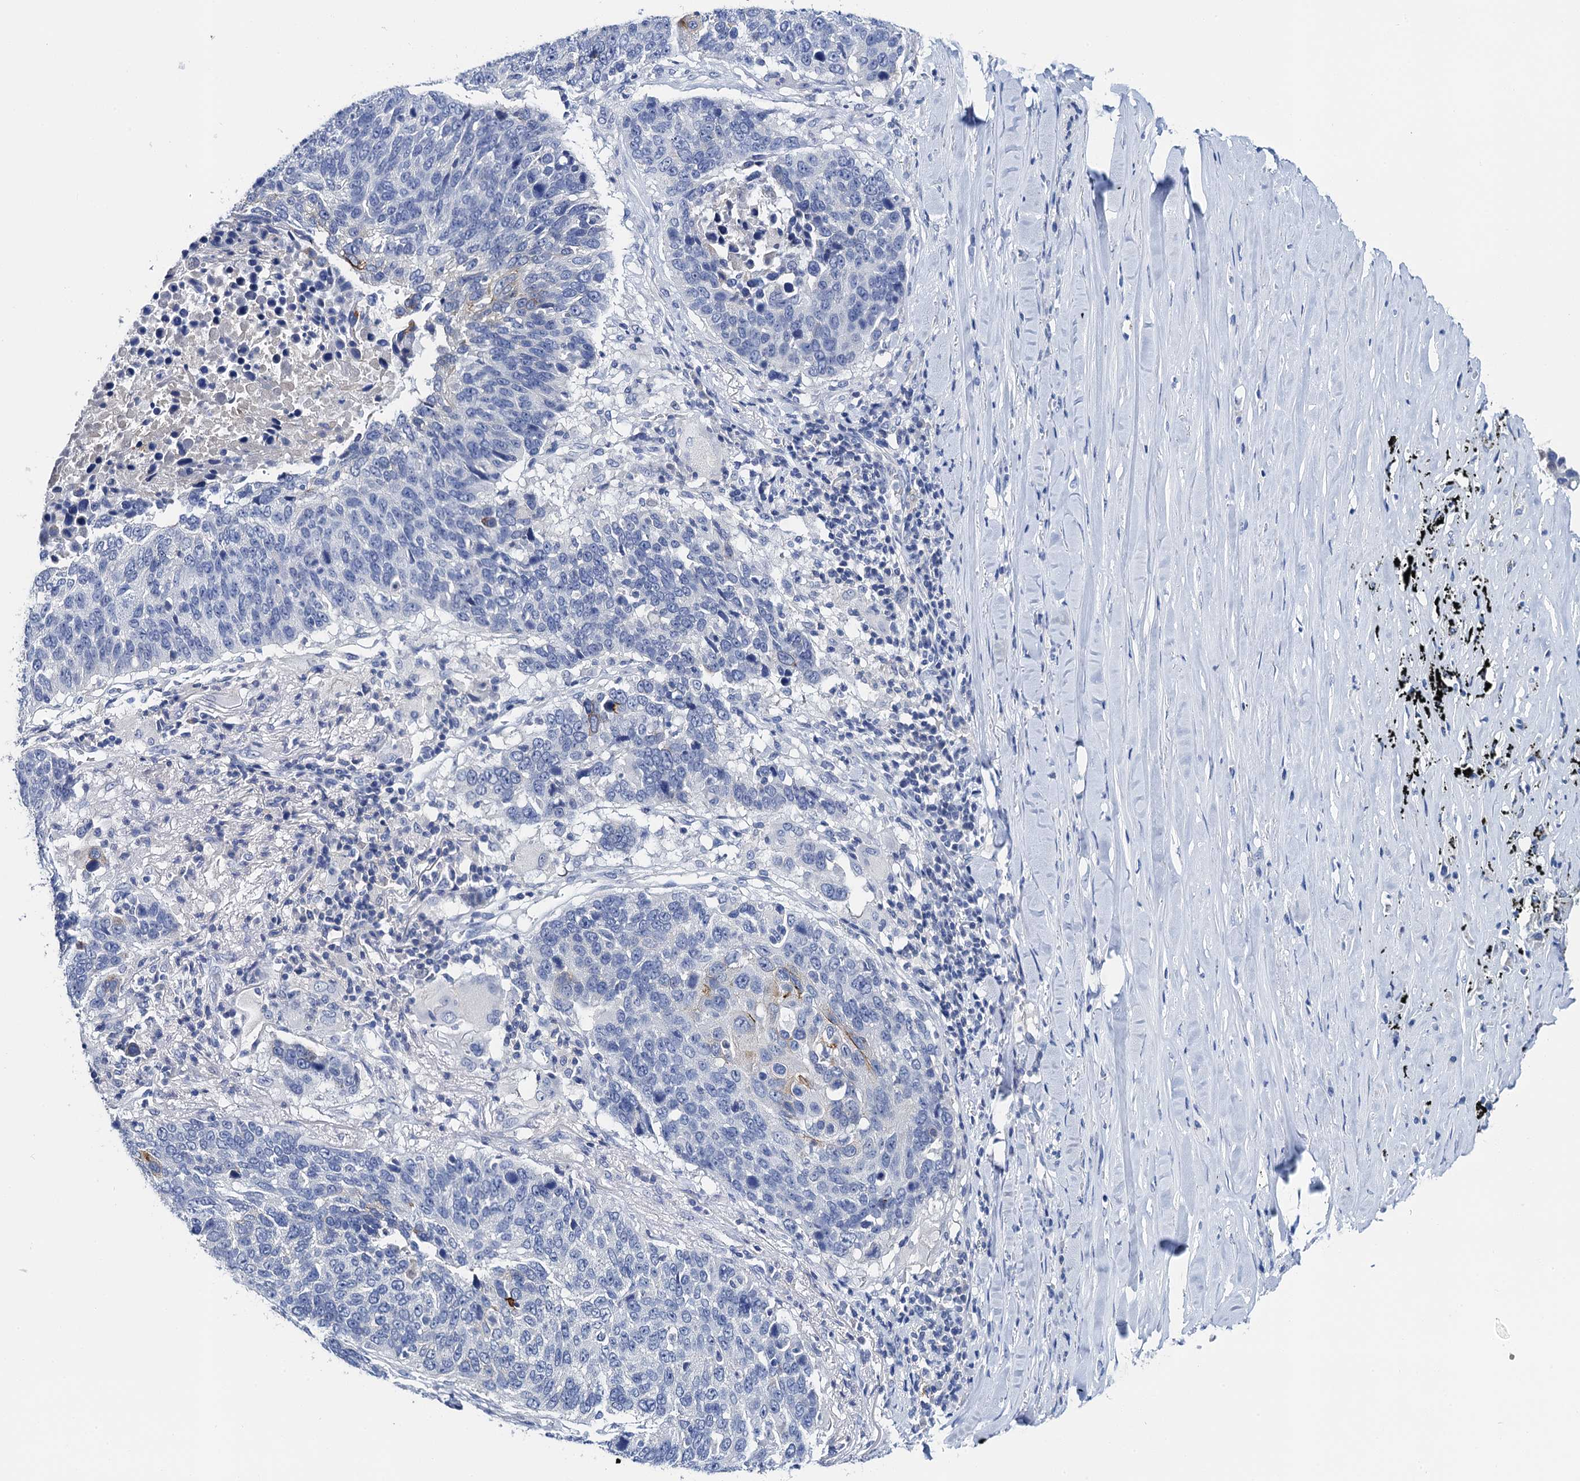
{"staining": {"intensity": "moderate", "quantity": "<25%", "location": "cytoplasmic/membranous"}, "tissue": "lung cancer", "cell_type": "Tumor cells", "image_type": "cancer", "snomed": [{"axis": "morphology", "description": "Normal tissue, NOS"}, {"axis": "morphology", "description": "Squamous cell carcinoma, NOS"}, {"axis": "topography", "description": "Lymph node"}, {"axis": "topography", "description": "Lung"}], "caption": "A brown stain shows moderate cytoplasmic/membranous staining of a protein in human lung squamous cell carcinoma tumor cells. (DAB (3,3'-diaminobenzidine) IHC with brightfield microscopy, high magnification).", "gene": "LYPD3", "patient": {"sex": "male", "age": 66}}